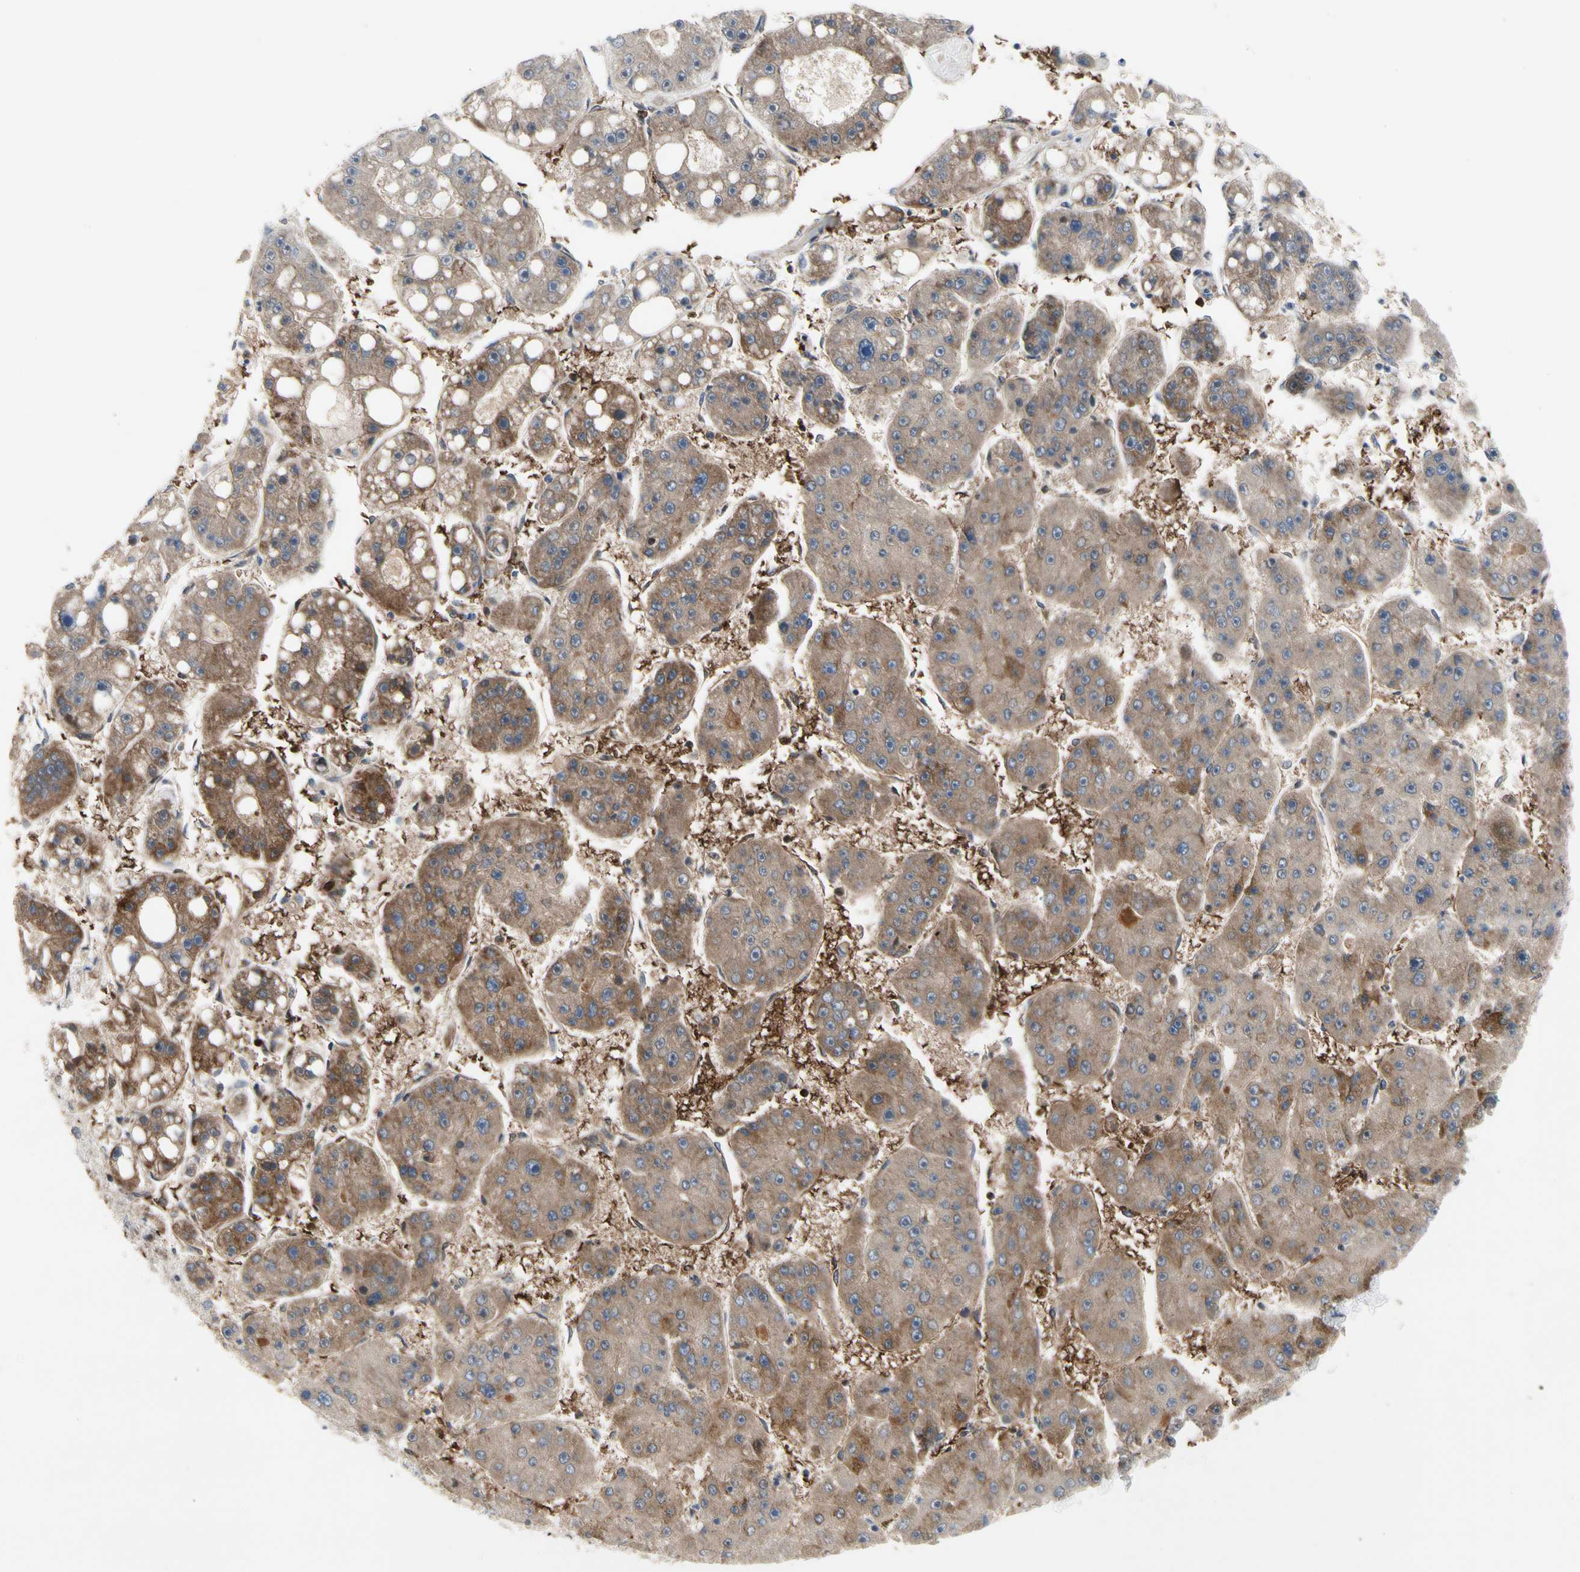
{"staining": {"intensity": "moderate", "quantity": ">75%", "location": "cytoplasmic/membranous"}, "tissue": "liver cancer", "cell_type": "Tumor cells", "image_type": "cancer", "snomed": [{"axis": "morphology", "description": "Carcinoma, Hepatocellular, NOS"}, {"axis": "topography", "description": "Liver"}], "caption": "Hepatocellular carcinoma (liver) tissue shows moderate cytoplasmic/membranous staining in approximately >75% of tumor cells, visualized by immunohistochemistry.", "gene": "HMGCR", "patient": {"sex": "female", "age": 61}}